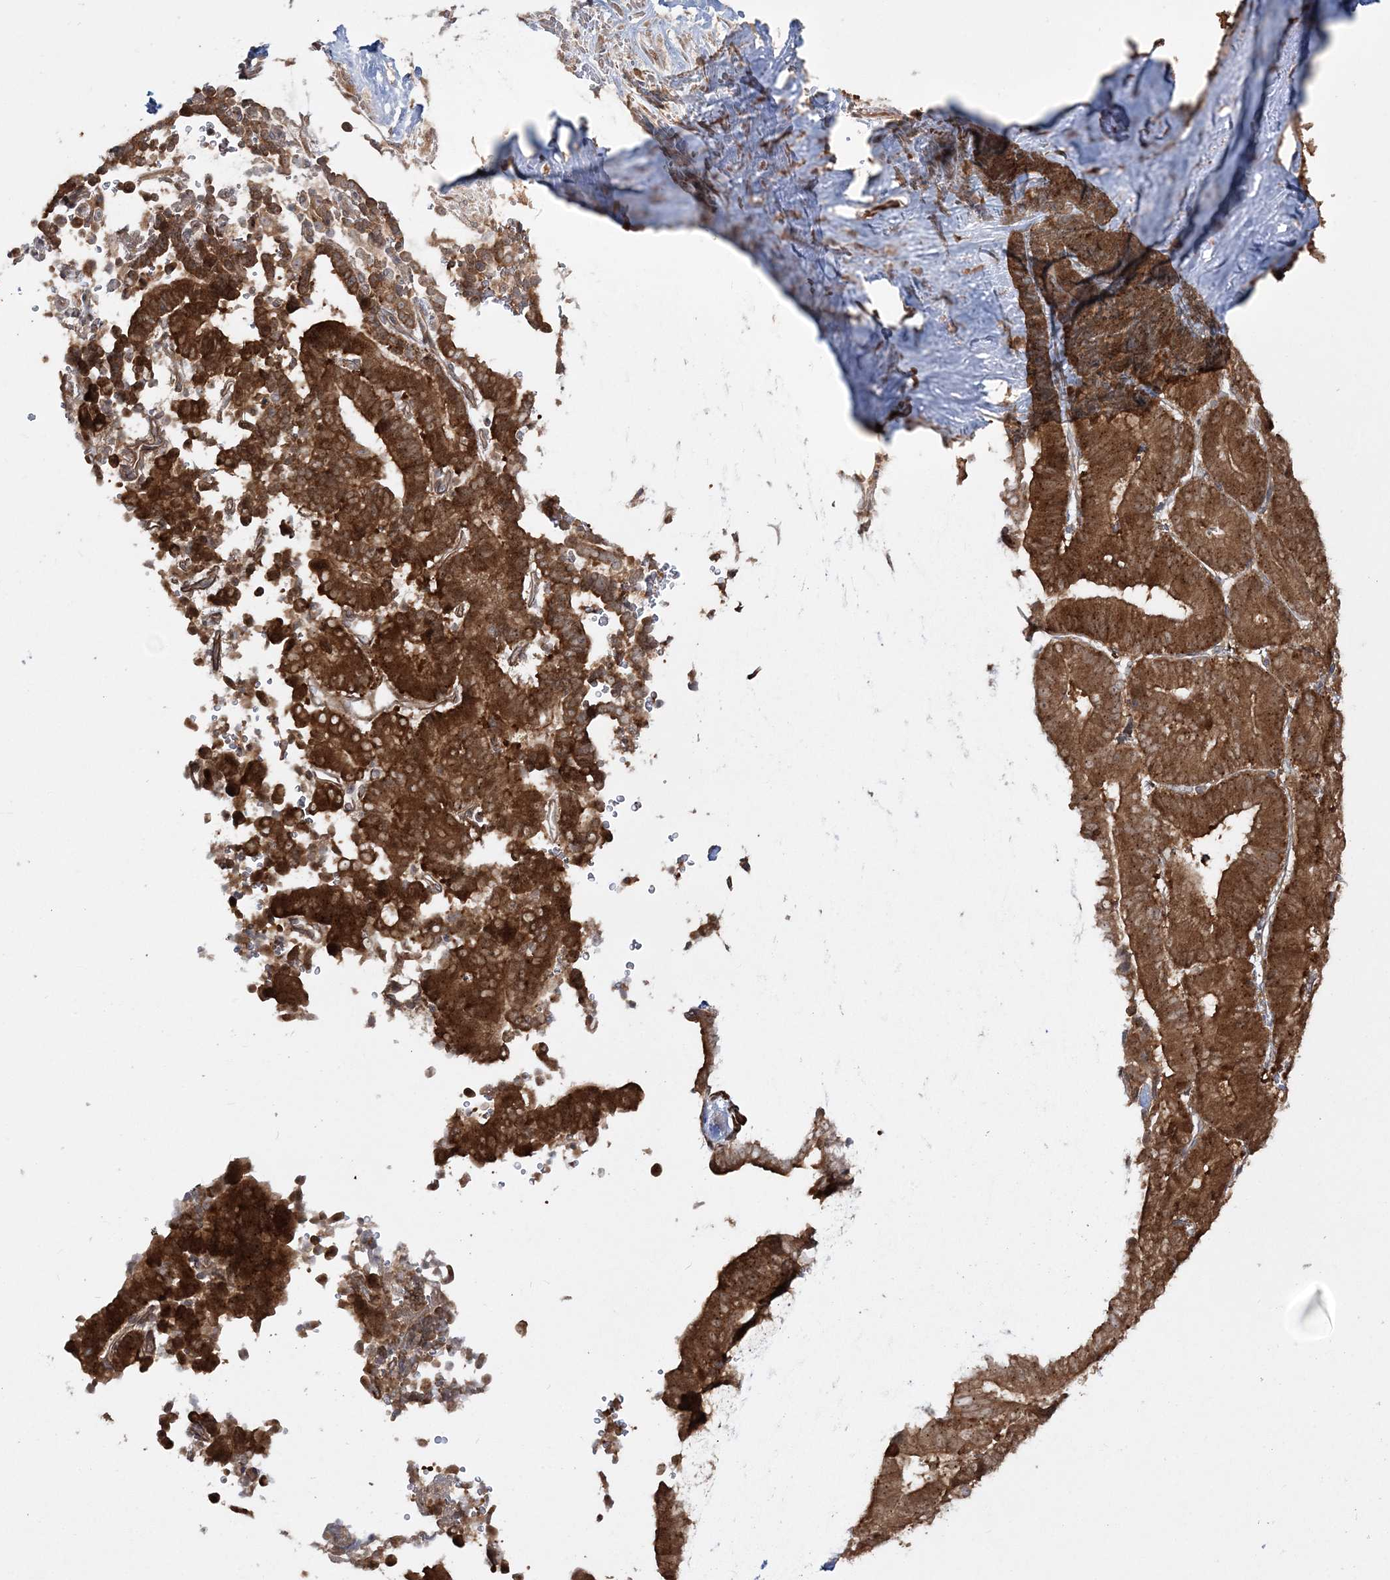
{"staining": {"intensity": "strong", "quantity": ">75%", "location": "cytoplasmic/membranous"}, "tissue": "liver cancer", "cell_type": "Tumor cells", "image_type": "cancer", "snomed": [{"axis": "morphology", "description": "Cholangiocarcinoma"}, {"axis": "topography", "description": "Liver"}], "caption": "This micrograph reveals immunohistochemistry (IHC) staining of human liver cancer (cholangiocarcinoma), with high strong cytoplasmic/membranous expression in about >75% of tumor cells.", "gene": "MOCS2", "patient": {"sex": "female", "age": 75}}